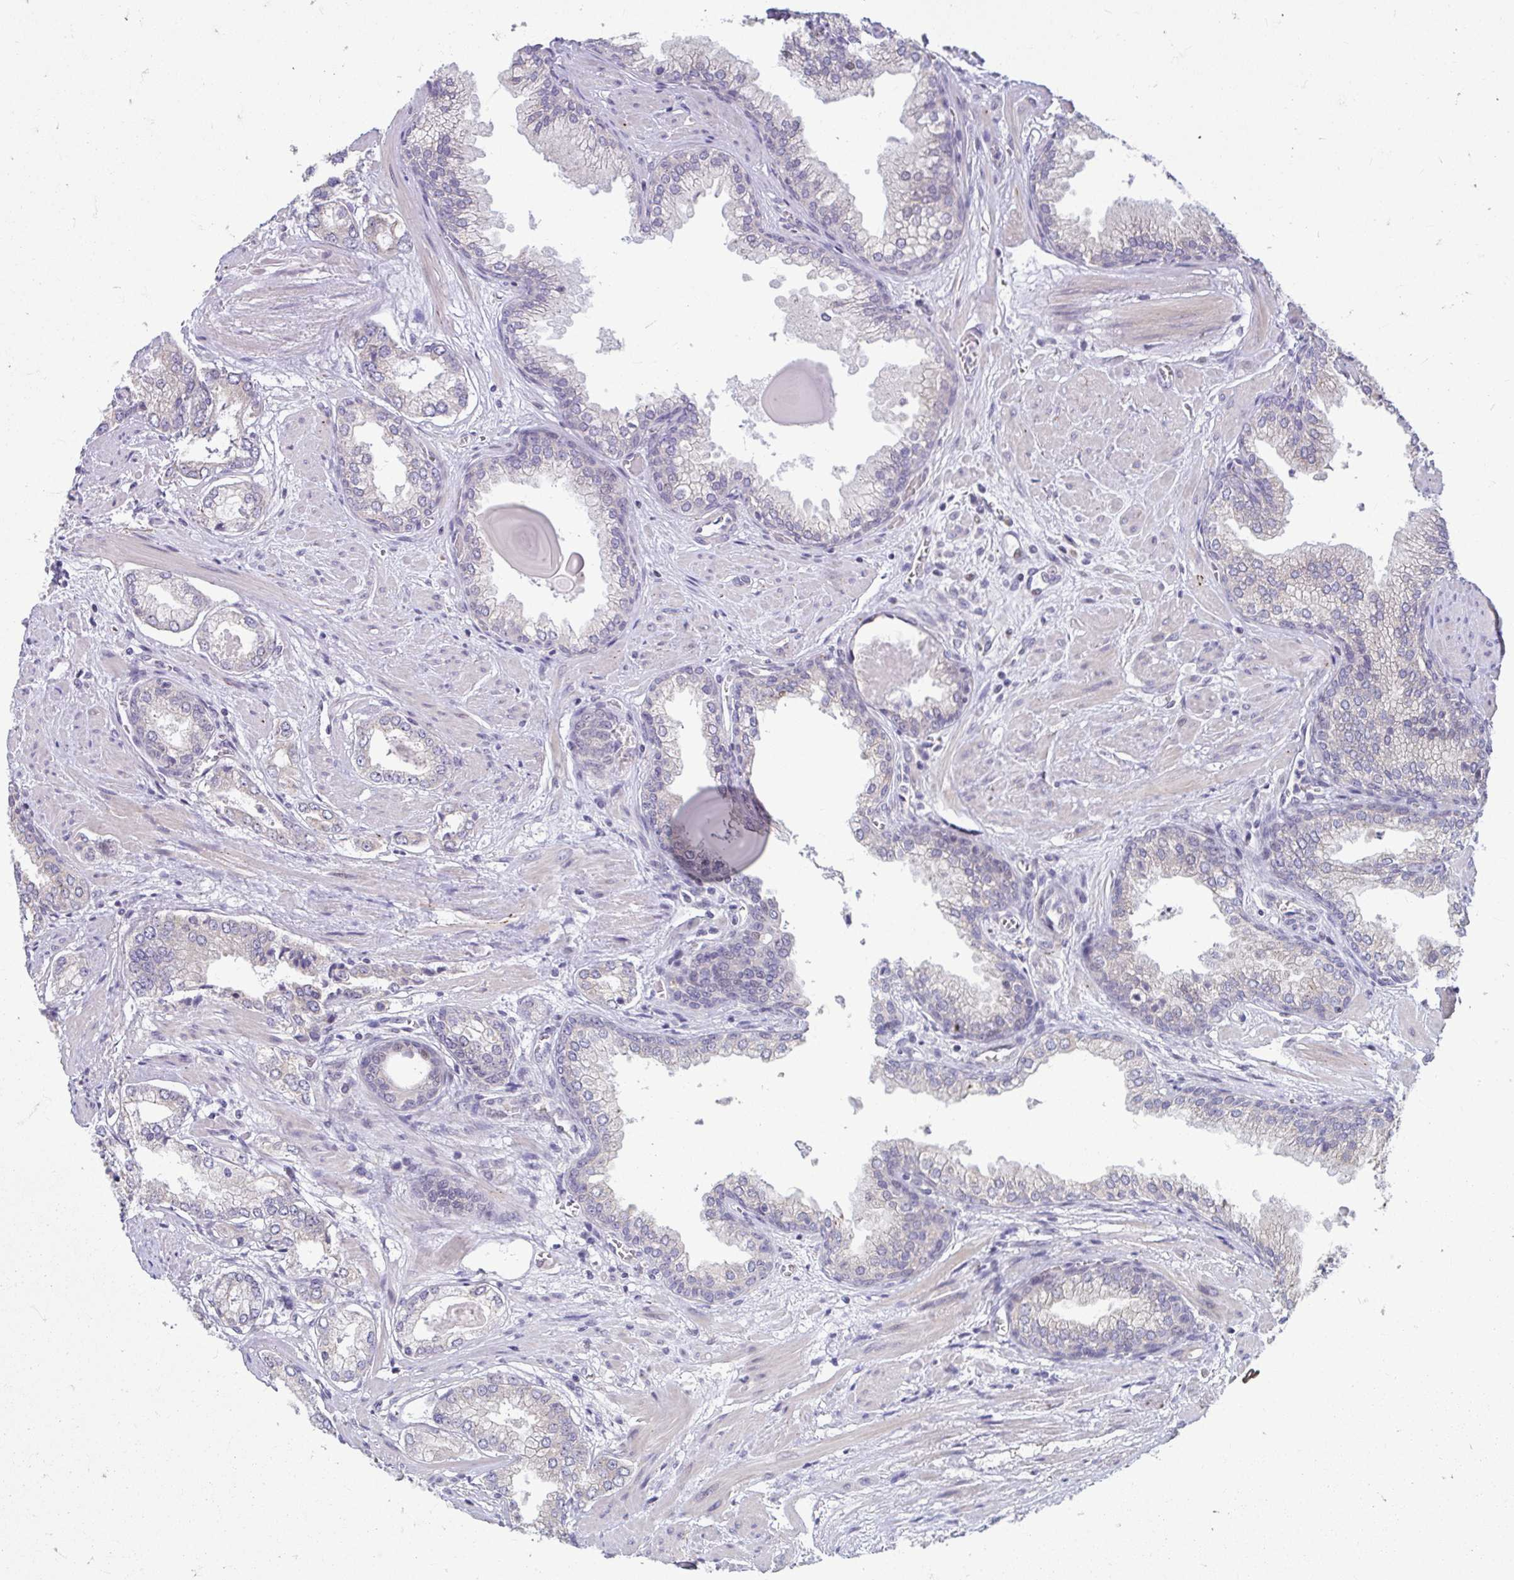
{"staining": {"intensity": "negative", "quantity": "none", "location": "none"}, "tissue": "prostate cancer", "cell_type": "Tumor cells", "image_type": "cancer", "snomed": [{"axis": "morphology", "description": "Adenocarcinoma, Low grade"}, {"axis": "topography", "description": "Prostate"}], "caption": "Immunohistochemistry micrograph of neoplastic tissue: adenocarcinoma (low-grade) (prostate) stained with DAB exhibits no significant protein positivity in tumor cells.", "gene": "ODF1", "patient": {"sex": "male", "age": 64}}